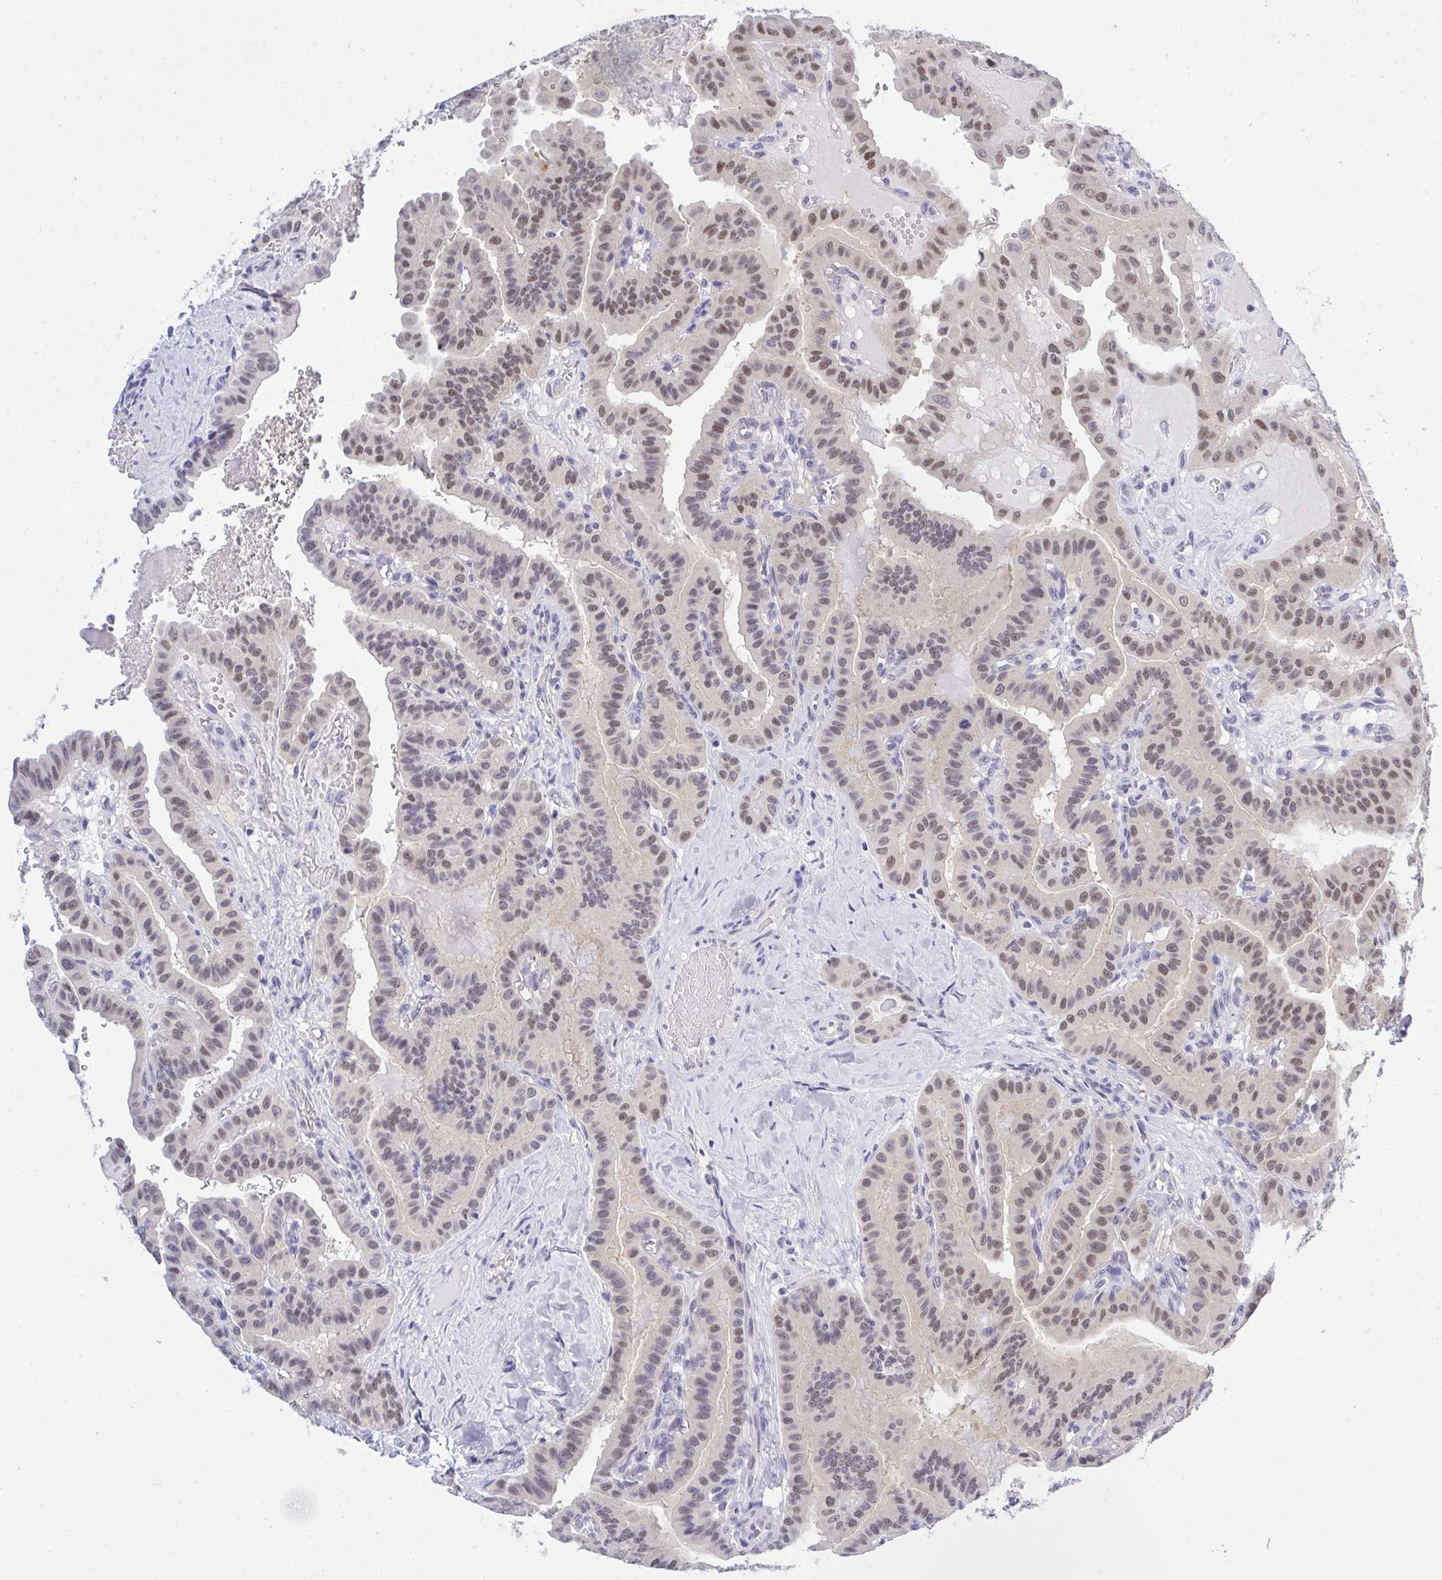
{"staining": {"intensity": "weak", "quantity": ">75%", "location": "nuclear"}, "tissue": "thyroid cancer", "cell_type": "Tumor cells", "image_type": "cancer", "snomed": [{"axis": "morphology", "description": "Papillary adenocarcinoma, NOS"}, {"axis": "topography", "description": "Thyroid gland"}], "caption": "Protein expression analysis of papillary adenocarcinoma (thyroid) exhibits weak nuclear expression in about >75% of tumor cells. Nuclei are stained in blue.", "gene": "THOP1", "patient": {"sex": "male", "age": 87}}